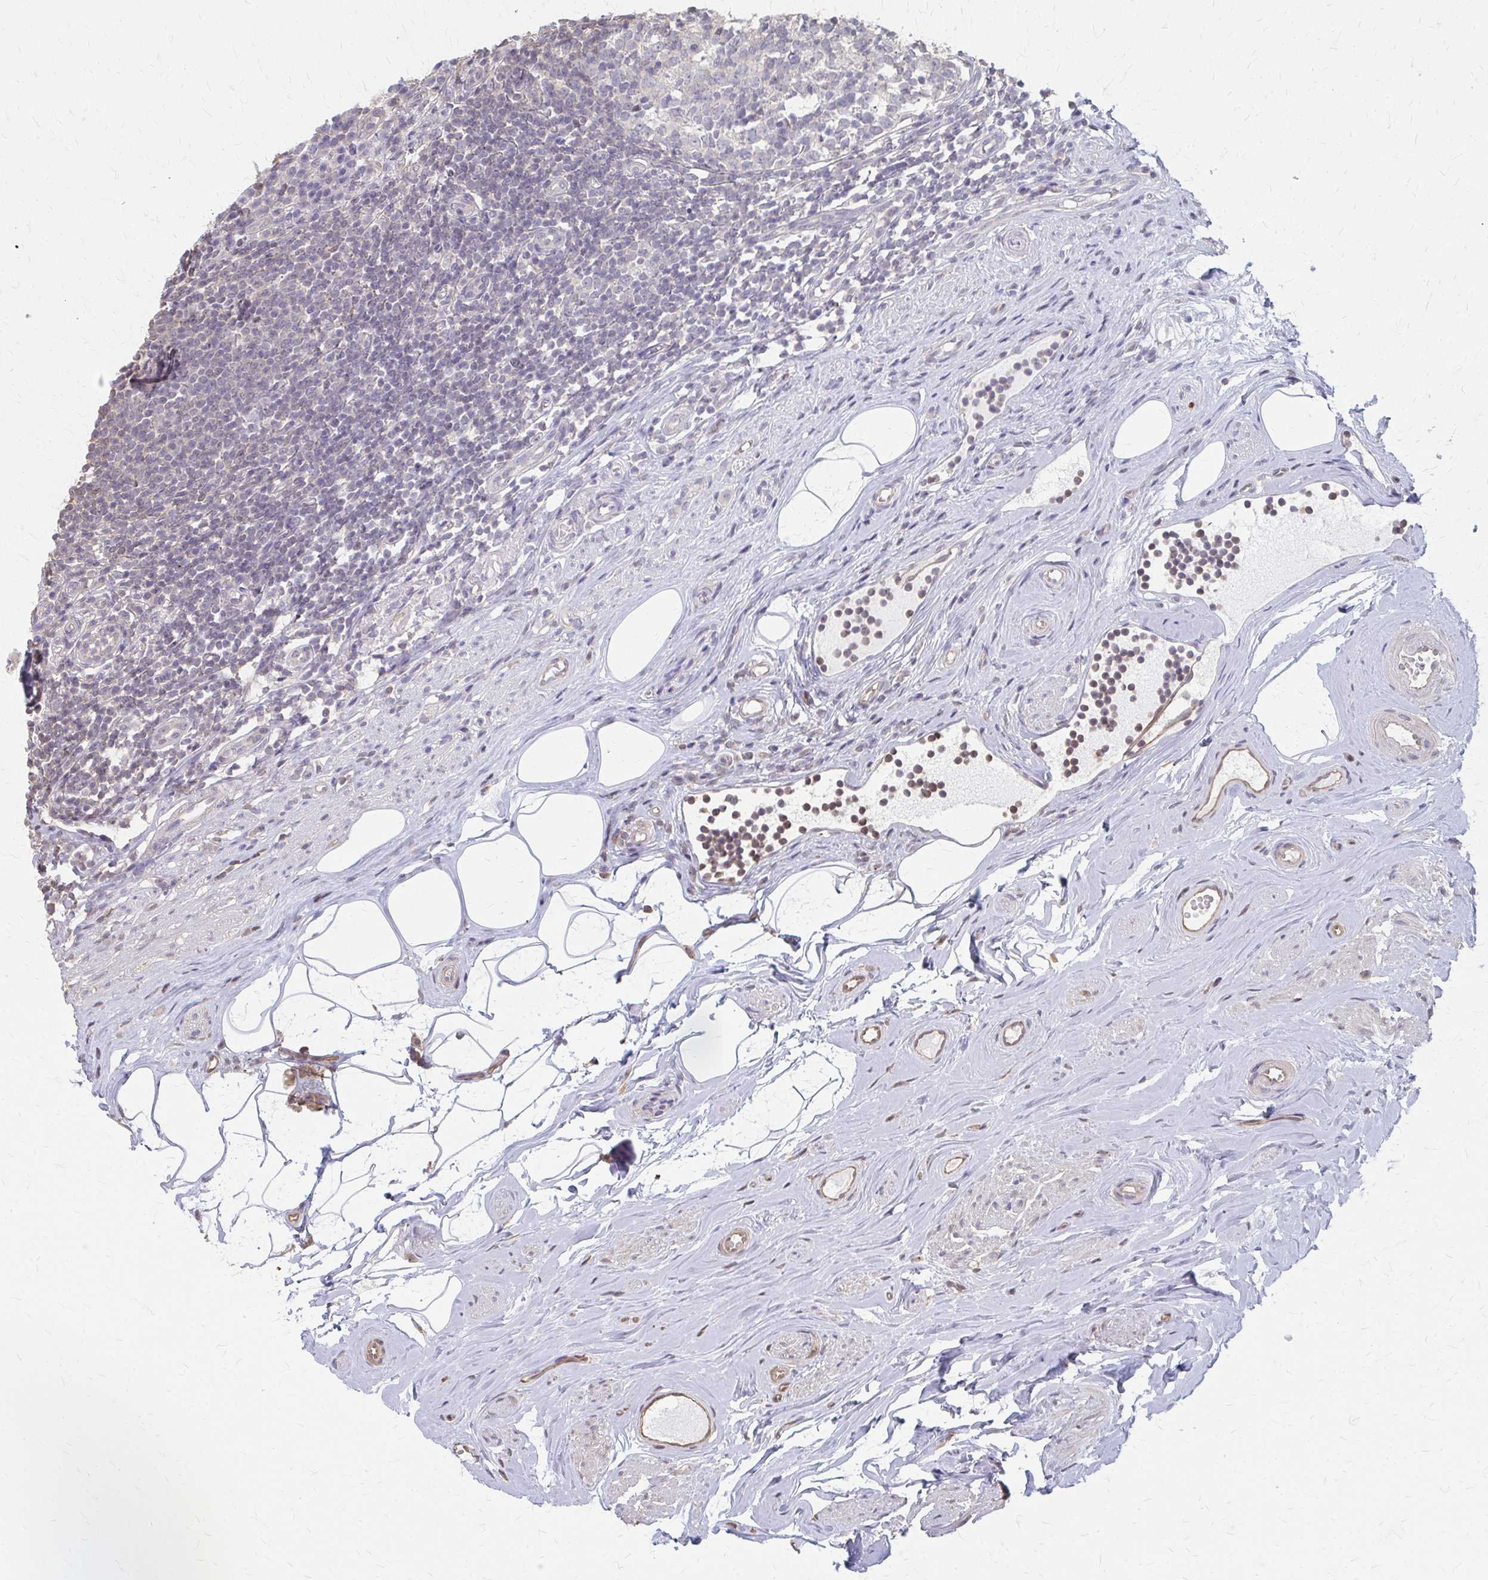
{"staining": {"intensity": "weak", "quantity": "<25%", "location": "cytoplasmic/membranous"}, "tissue": "appendix", "cell_type": "Glandular cells", "image_type": "normal", "snomed": [{"axis": "morphology", "description": "Normal tissue, NOS"}, {"axis": "topography", "description": "Appendix"}], "caption": "The micrograph shows no staining of glandular cells in unremarkable appendix. Brightfield microscopy of IHC stained with DAB (3,3'-diaminobenzidine) (brown) and hematoxylin (blue), captured at high magnification.", "gene": "RABGAP1L", "patient": {"sex": "female", "age": 56}}